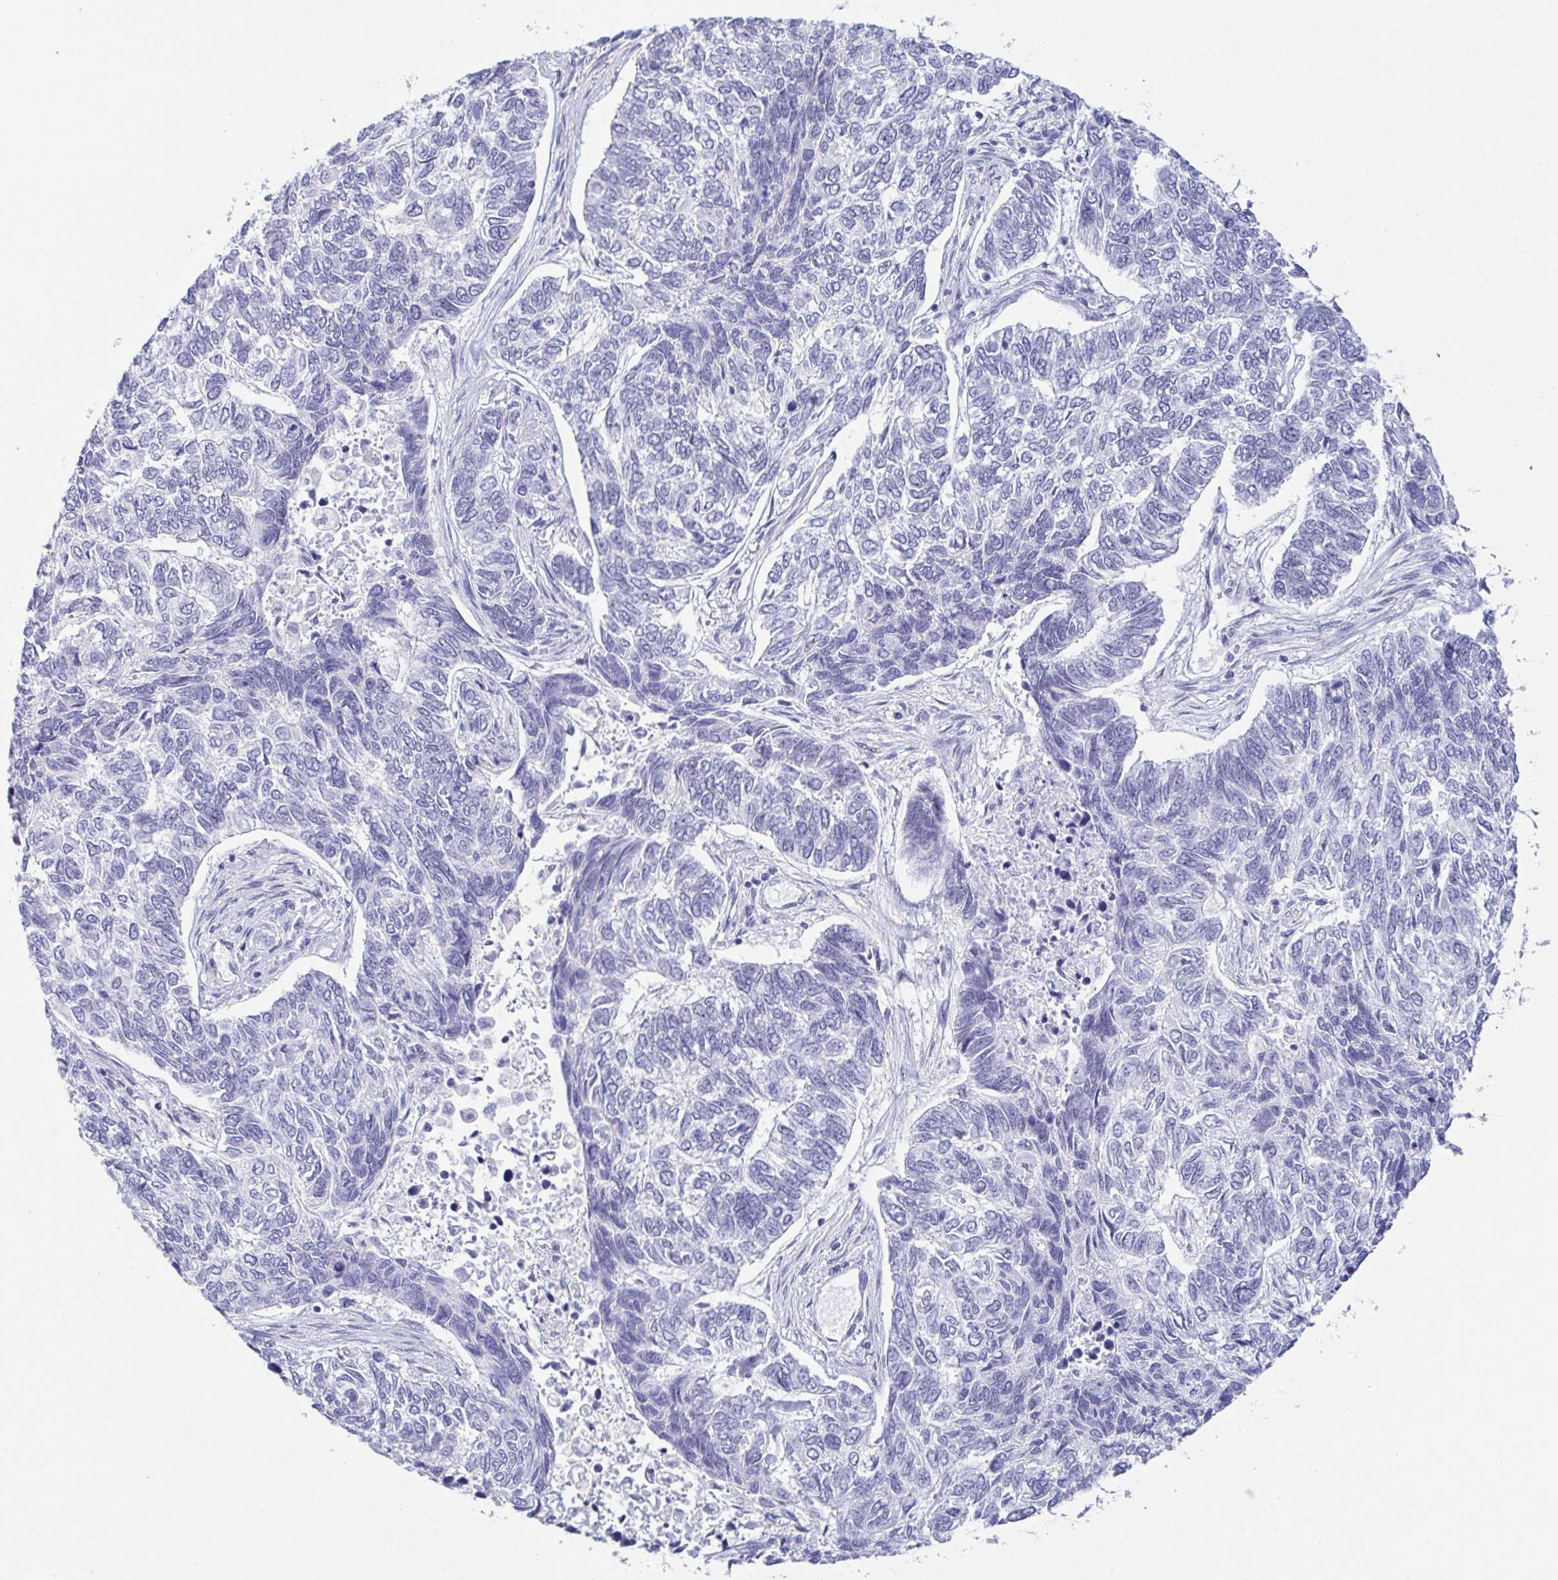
{"staining": {"intensity": "negative", "quantity": "none", "location": "none"}, "tissue": "skin cancer", "cell_type": "Tumor cells", "image_type": "cancer", "snomed": [{"axis": "morphology", "description": "Basal cell carcinoma"}, {"axis": "topography", "description": "Skin"}], "caption": "There is no significant expression in tumor cells of skin cancer (basal cell carcinoma). (DAB IHC visualized using brightfield microscopy, high magnification).", "gene": "SUGP2", "patient": {"sex": "female", "age": 65}}